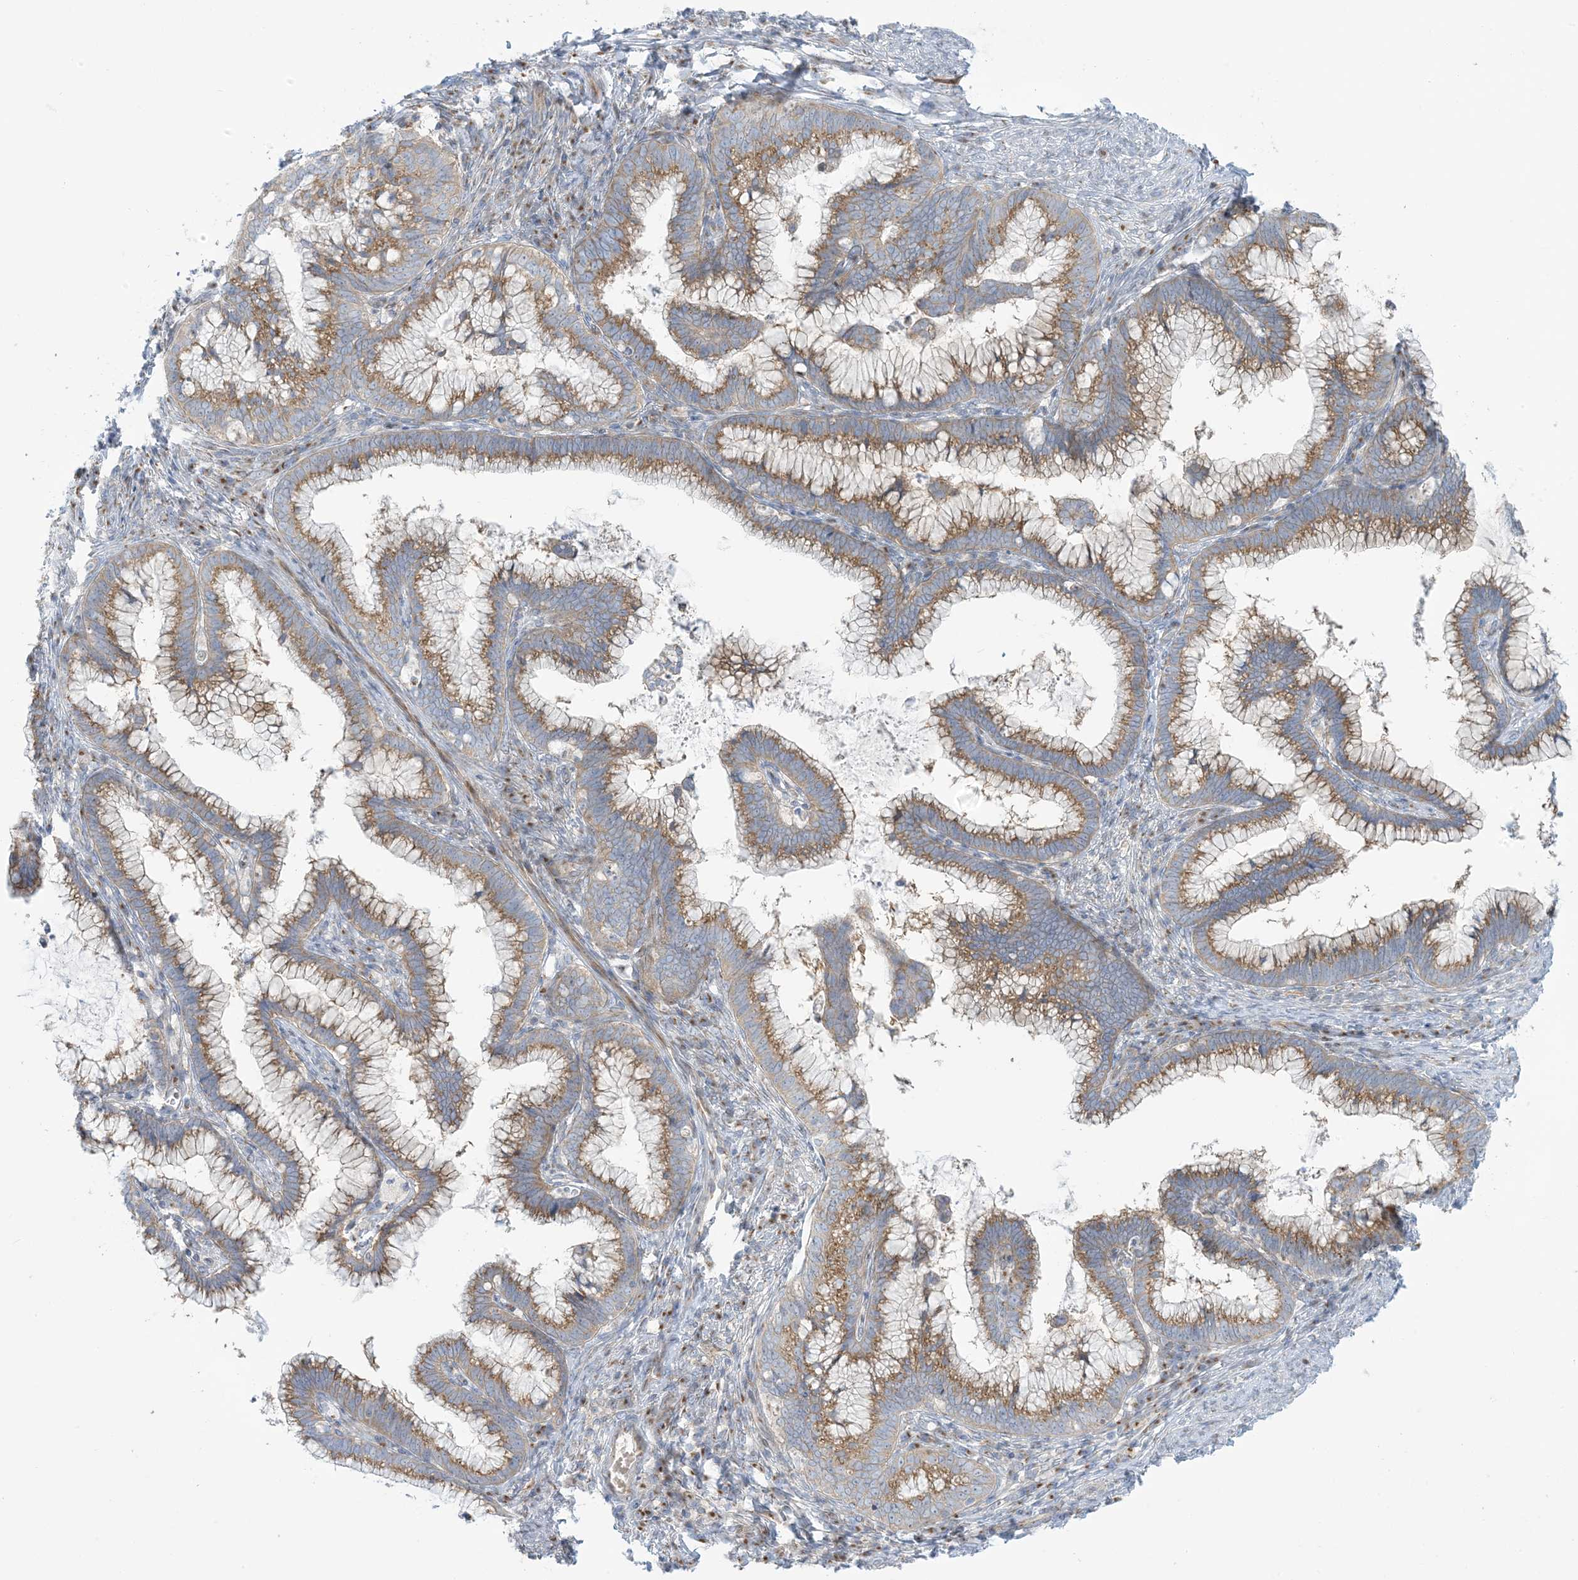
{"staining": {"intensity": "moderate", "quantity": ">75%", "location": "cytoplasmic/membranous"}, "tissue": "cervical cancer", "cell_type": "Tumor cells", "image_type": "cancer", "snomed": [{"axis": "morphology", "description": "Adenocarcinoma, NOS"}, {"axis": "topography", "description": "Cervix"}], "caption": "Immunohistochemistry of cervical adenocarcinoma shows medium levels of moderate cytoplasmic/membranous positivity in about >75% of tumor cells. The protein of interest is shown in brown color, while the nuclei are stained blue.", "gene": "AFTPH", "patient": {"sex": "female", "age": 36}}